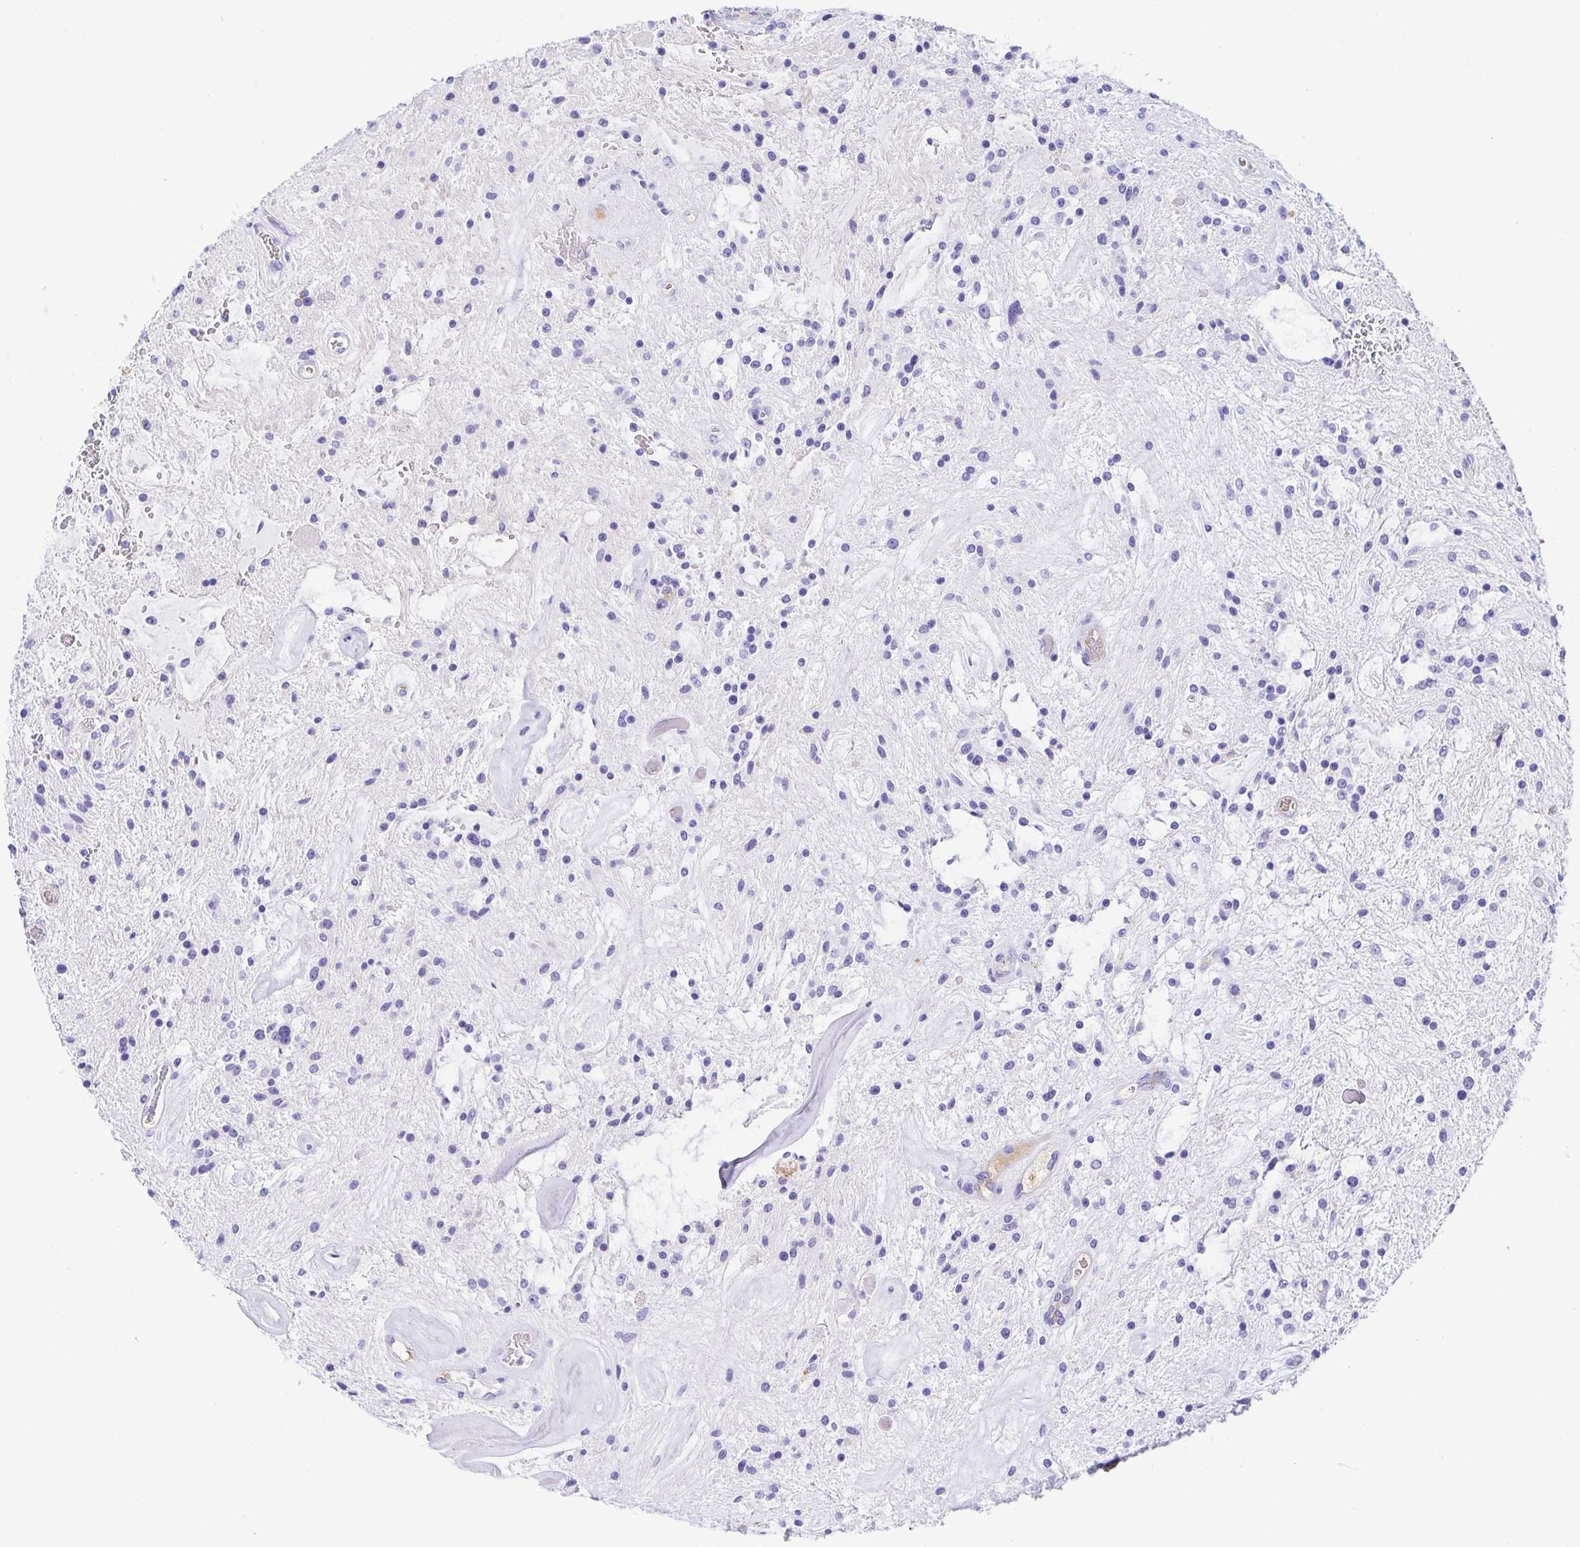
{"staining": {"intensity": "negative", "quantity": "none", "location": "none"}, "tissue": "glioma", "cell_type": "Tumor cells", "image_type": "cancer", "snomed": [{"axis": "morphology", "description": "Glioma, malignant, Low grade"}, {"axis": "topography", "description": "Cerebellum"}], "caption": "Image shows no protein positivity in tumor cells of glioma tissue. (DAB immunohistochemistry (IHC), high magnification).", "gene": "GKN1", "patient": {"sex": "female", "age": 14}}